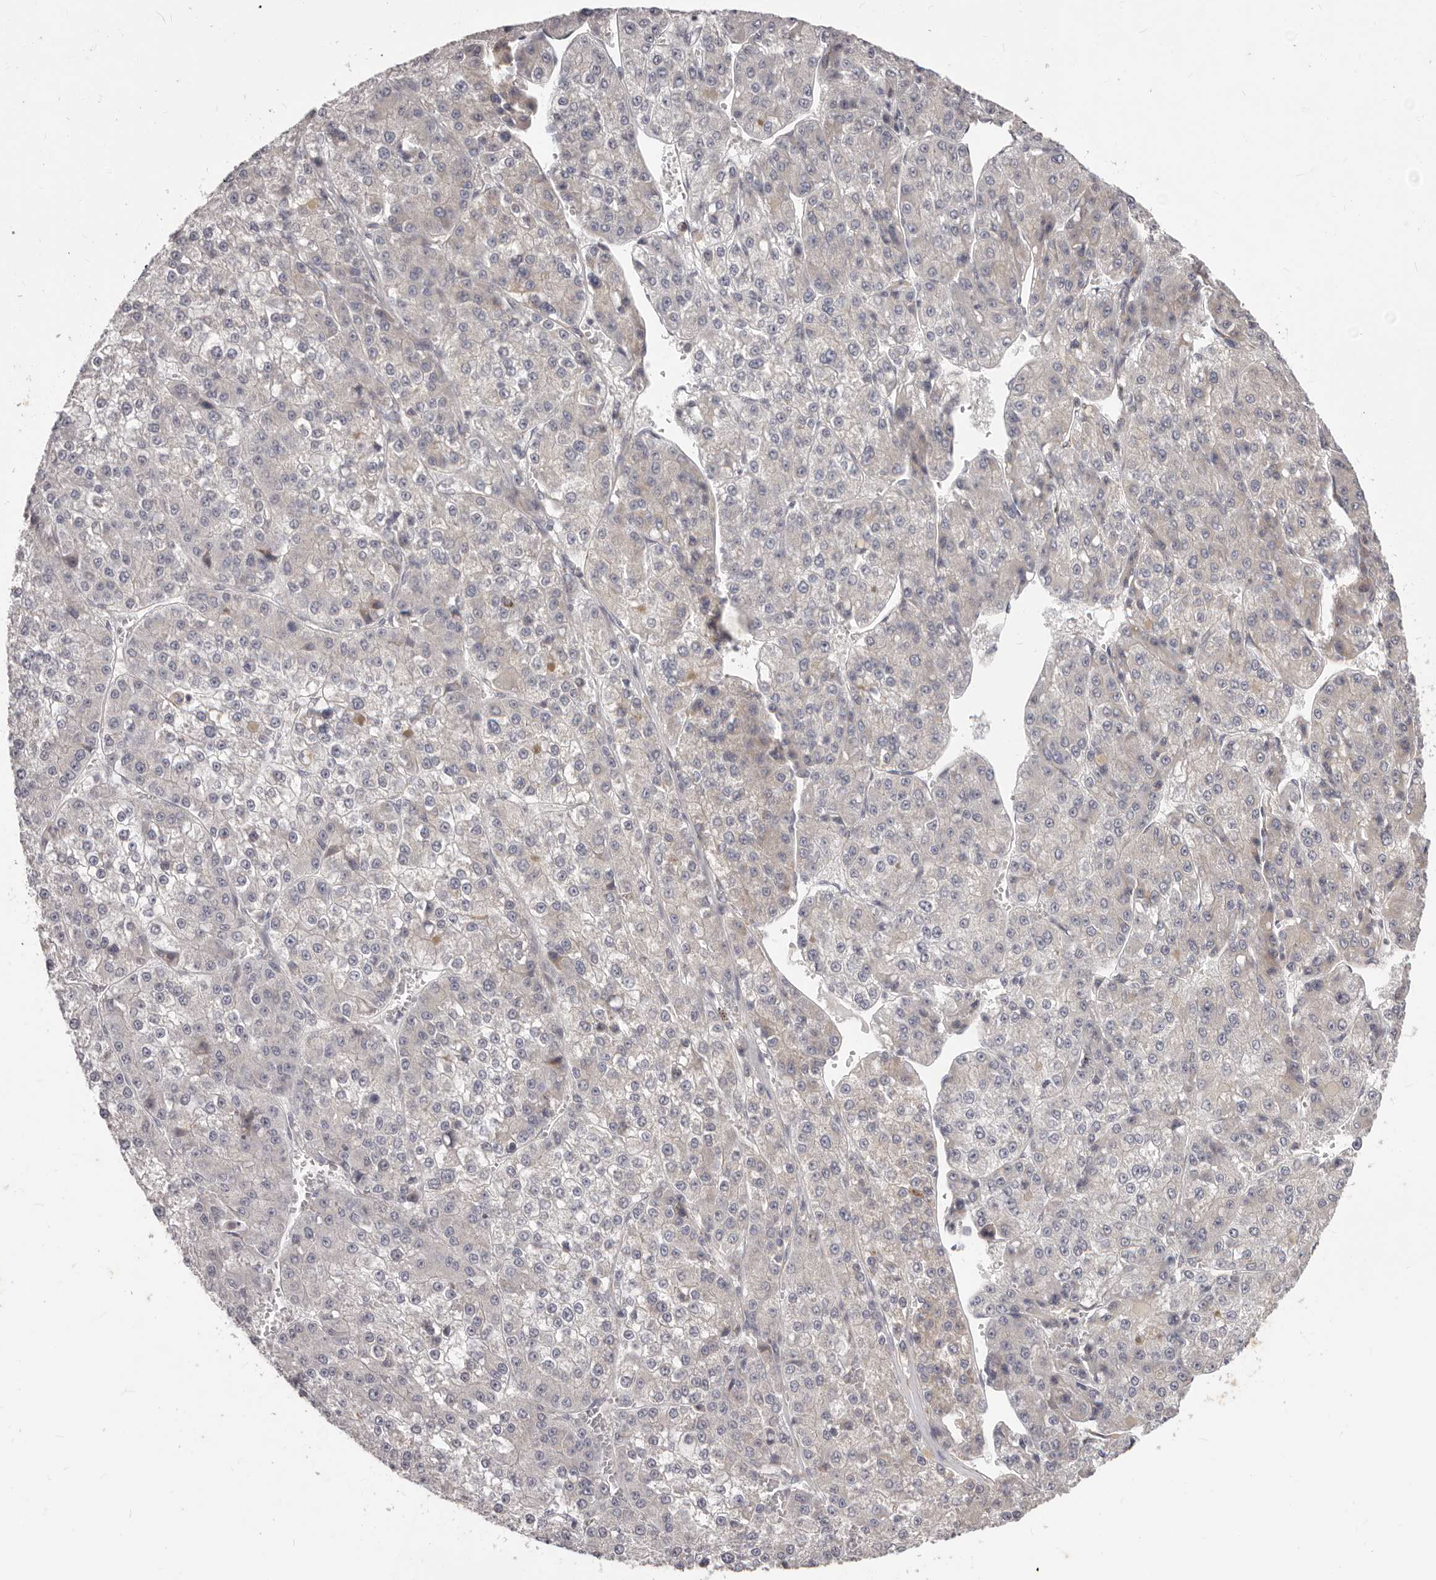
{"staining": {"intensity": "negative", "quantity": "none", "location": "none"}, "tissue": "liver cancer", "cell_type": "Tumor cells", "image_type": "cancer", "snomed": [{"axis": "morphology", "description": "Carcinoma, Hepatocellular, NOS"}, {"axis": "topography", "description": "Liver"}], "caption": "Tumor cells show no significant staining in hepatocellular carcinoma (liver). (Brightfield microscopy of DAB immunohistochemistry (IHC) at high magnification).", "gene": "PRMT2", "patient": {"sex": "female", "age": 73}}